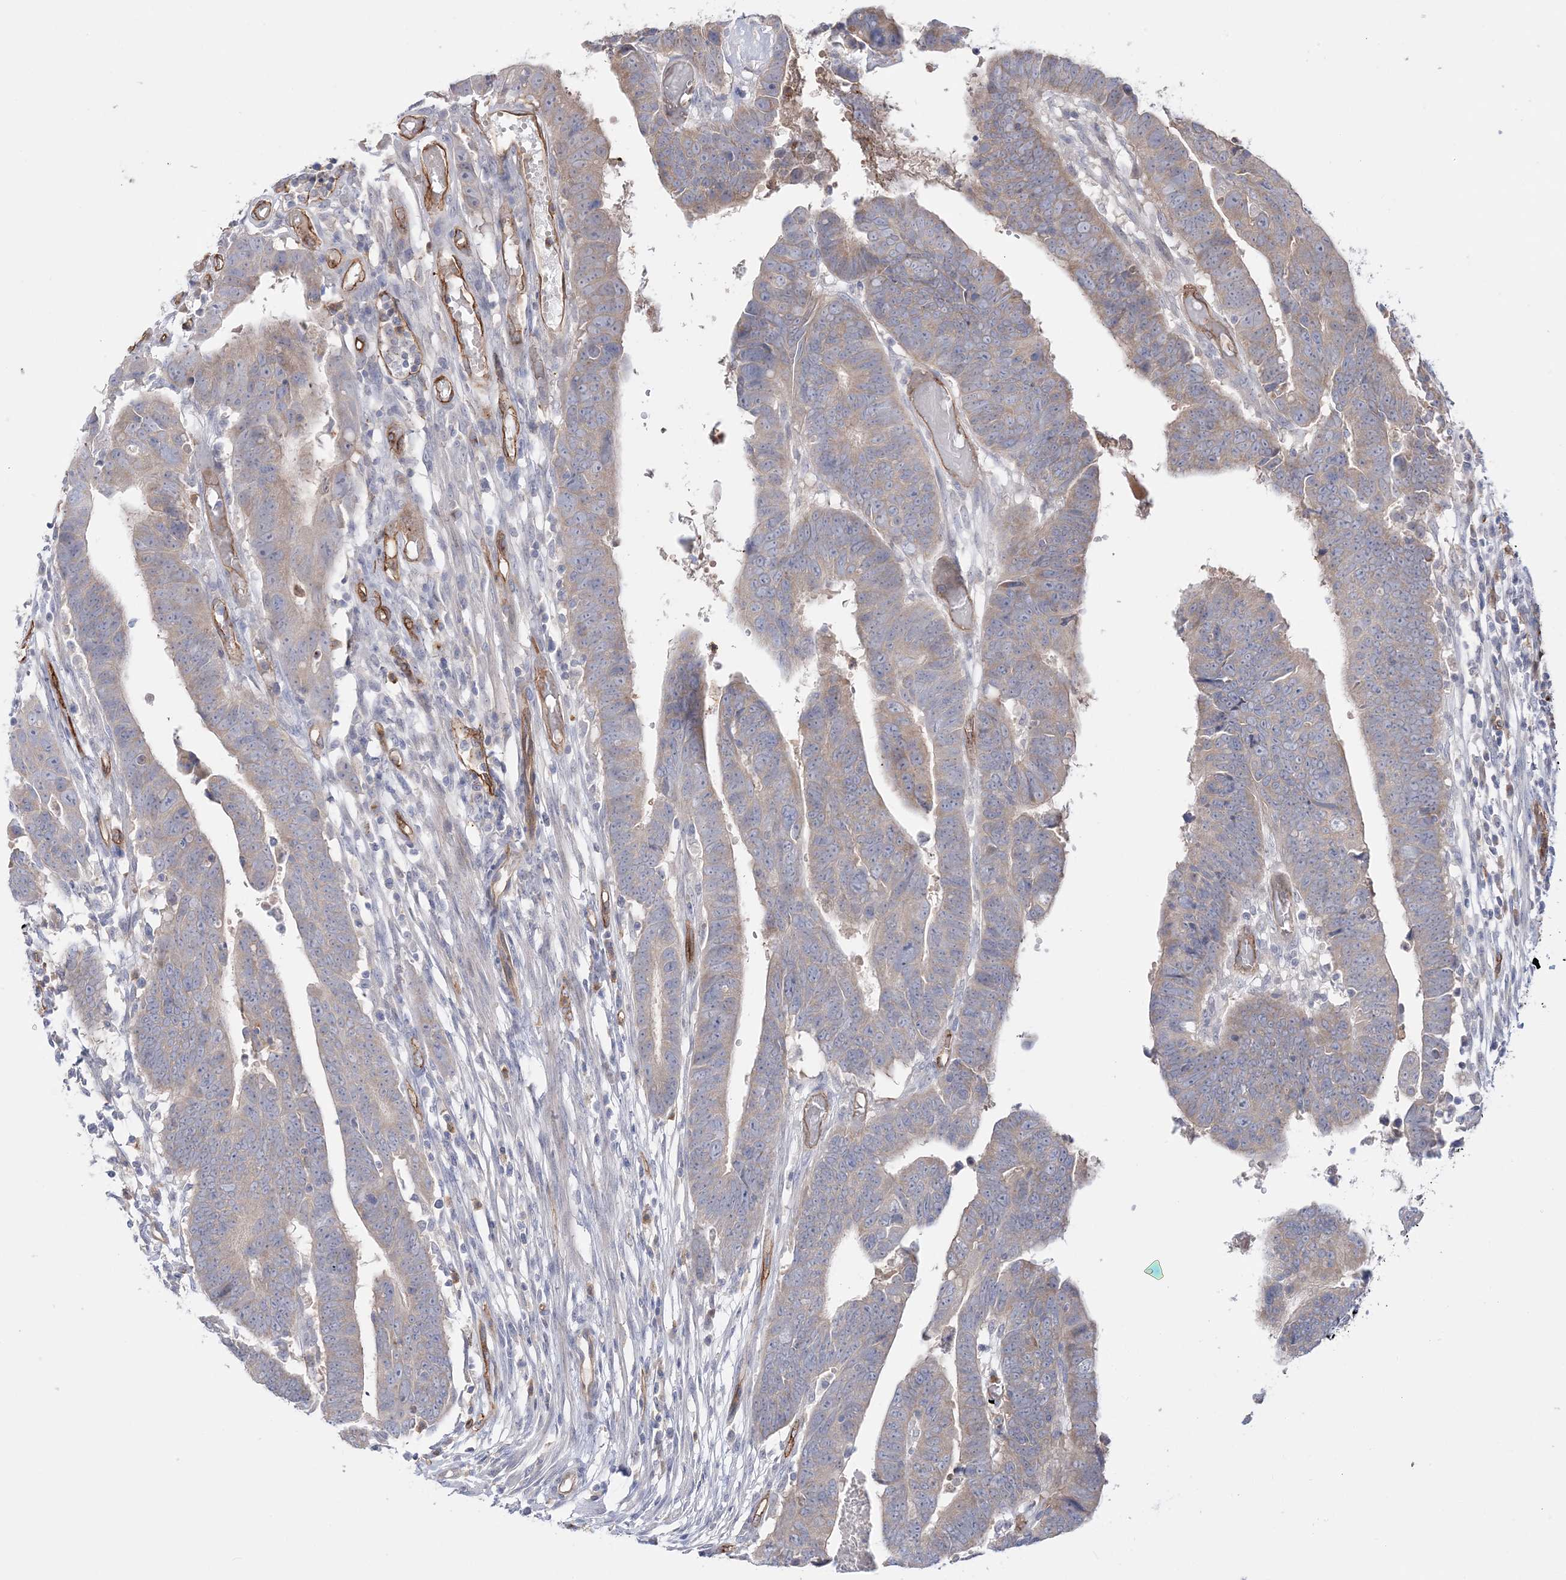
{"staining": {"intensity": "weak", "quantity": "25%-75%", "location": "cytoplasmic/membranous"}, "tissue": "colorectal cancer", "cell_type": "Tumor cells", "image_type": "cancer", "snomed": [{"axis": "morphology", "description": "Adenocarcinoma, NOS"}, {"axis": "topography", "description": "Rectum"}], "caption": "Adenocarcinoma (colorectal) was stained to show a protein in brown. There is low levels of weak cytoplasmic/membranous positivity in approximately 25%-75% of tumor cells. (DAB (3,3'-diaminobenzidine) = brown stain, brightfield microscopy at high magnification).", "gene": "FARSB", "patient": {"sex": "female", "age": 65}}